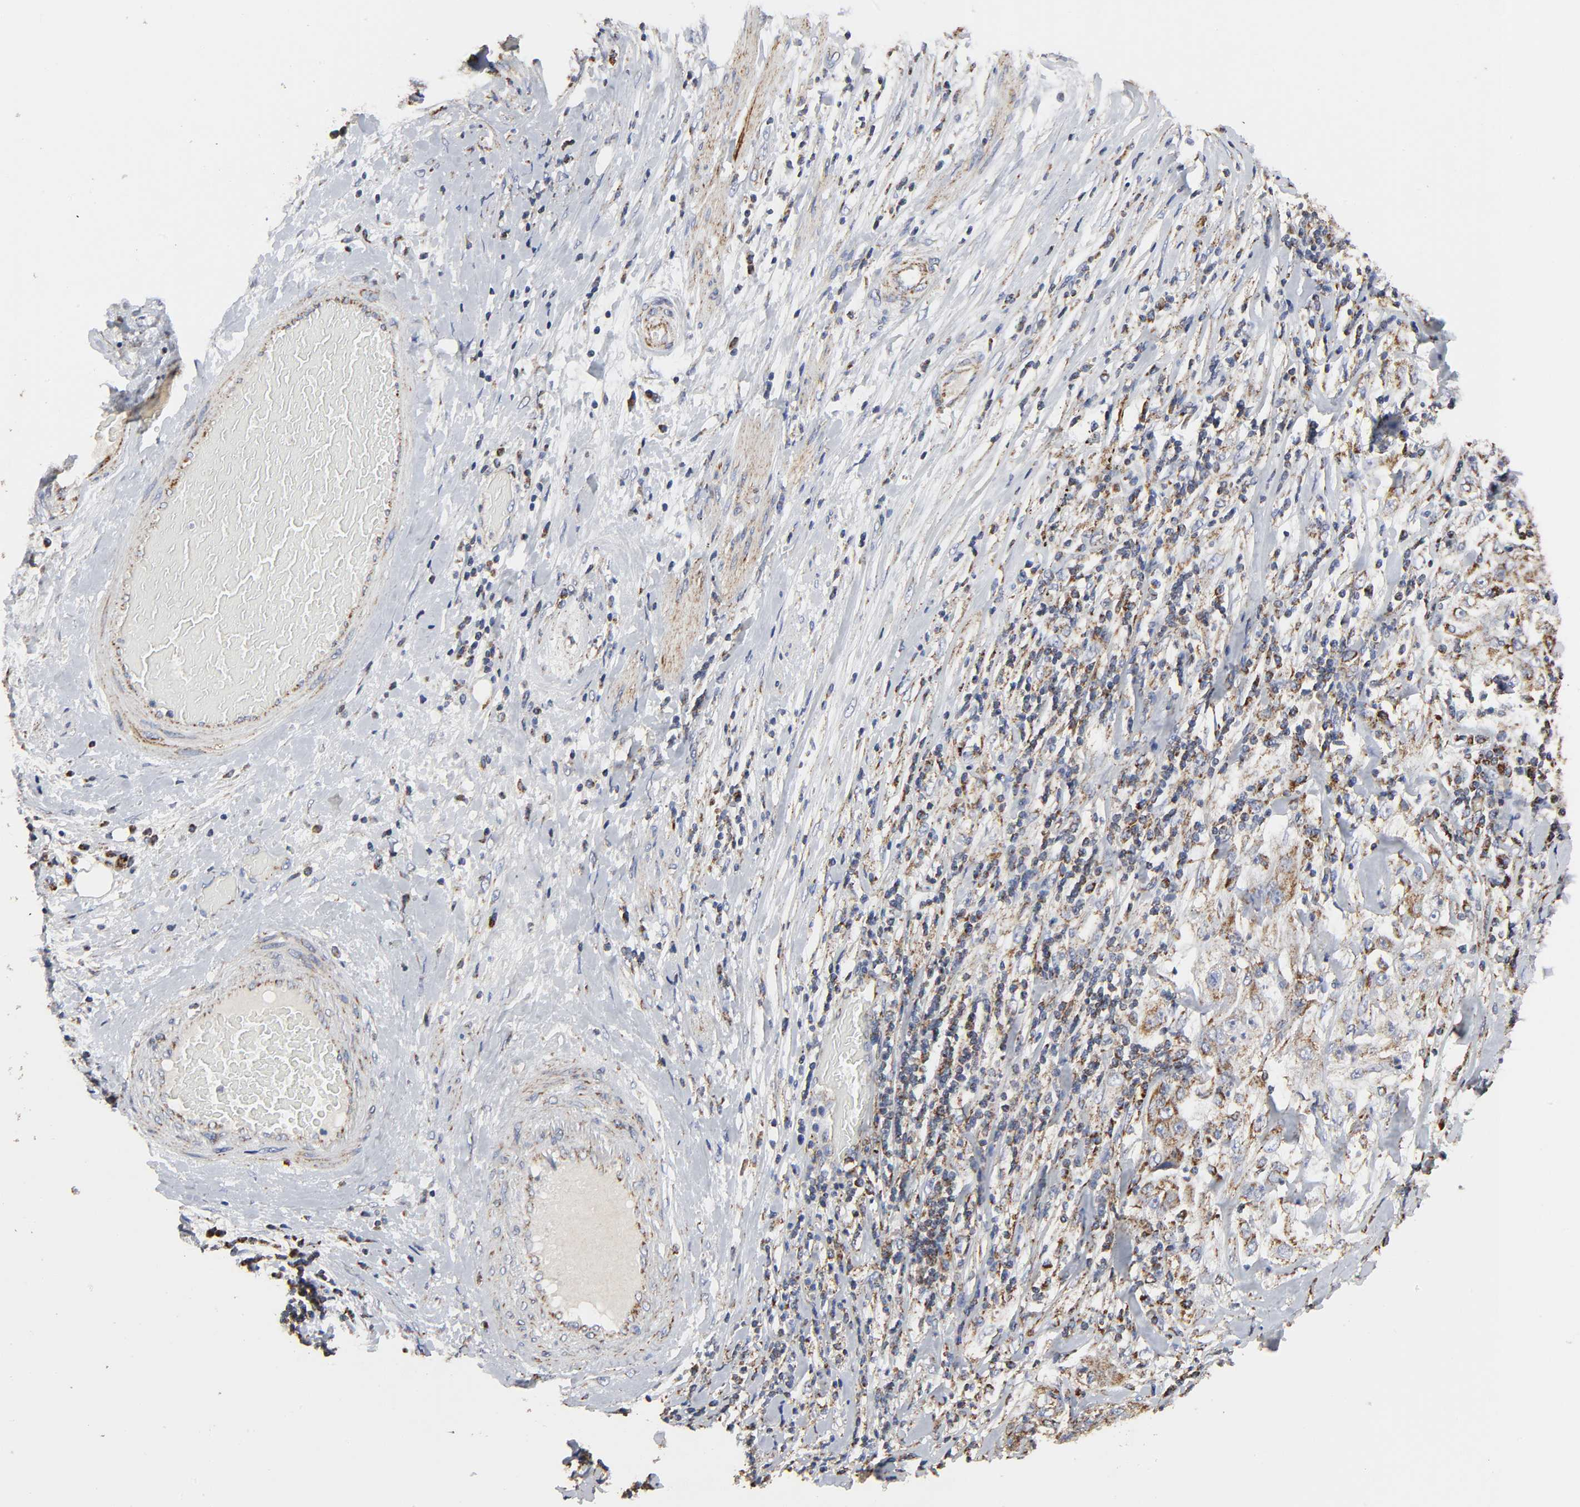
{"staining": {"intensity": "weak", "quantity": ">75%", "location": "cytoplasmic/membranous"}, "tissue": "lung cancer", "cell_type": "Tumor cells", "image_type": "cancer", "snomed": [{"axis": "morphology", "description": "Inflammation, NOS"}, {"axis": "morphology", "description": "Squamous cell carcinoma, NOS"}, {"axis": "topography", "description": "Lymph node"}, {"axis": "topography", "description": "Soft tissue"}, {"axis": "topography", "description": "Lung"}], "caption": "A brown stain highlights weak cytoplasmic/membranous expression of a protein in human lung cancer (squamous cell carcinoma) tumor cells. The staining was performed using DAB (3,3'-diaminobenzidine), with brown indicating positive protein expression. Nuclei are stained blue with hematoxylin.", "gene": "COX6B1", "patient": {"sex": "male", "age": 66}}